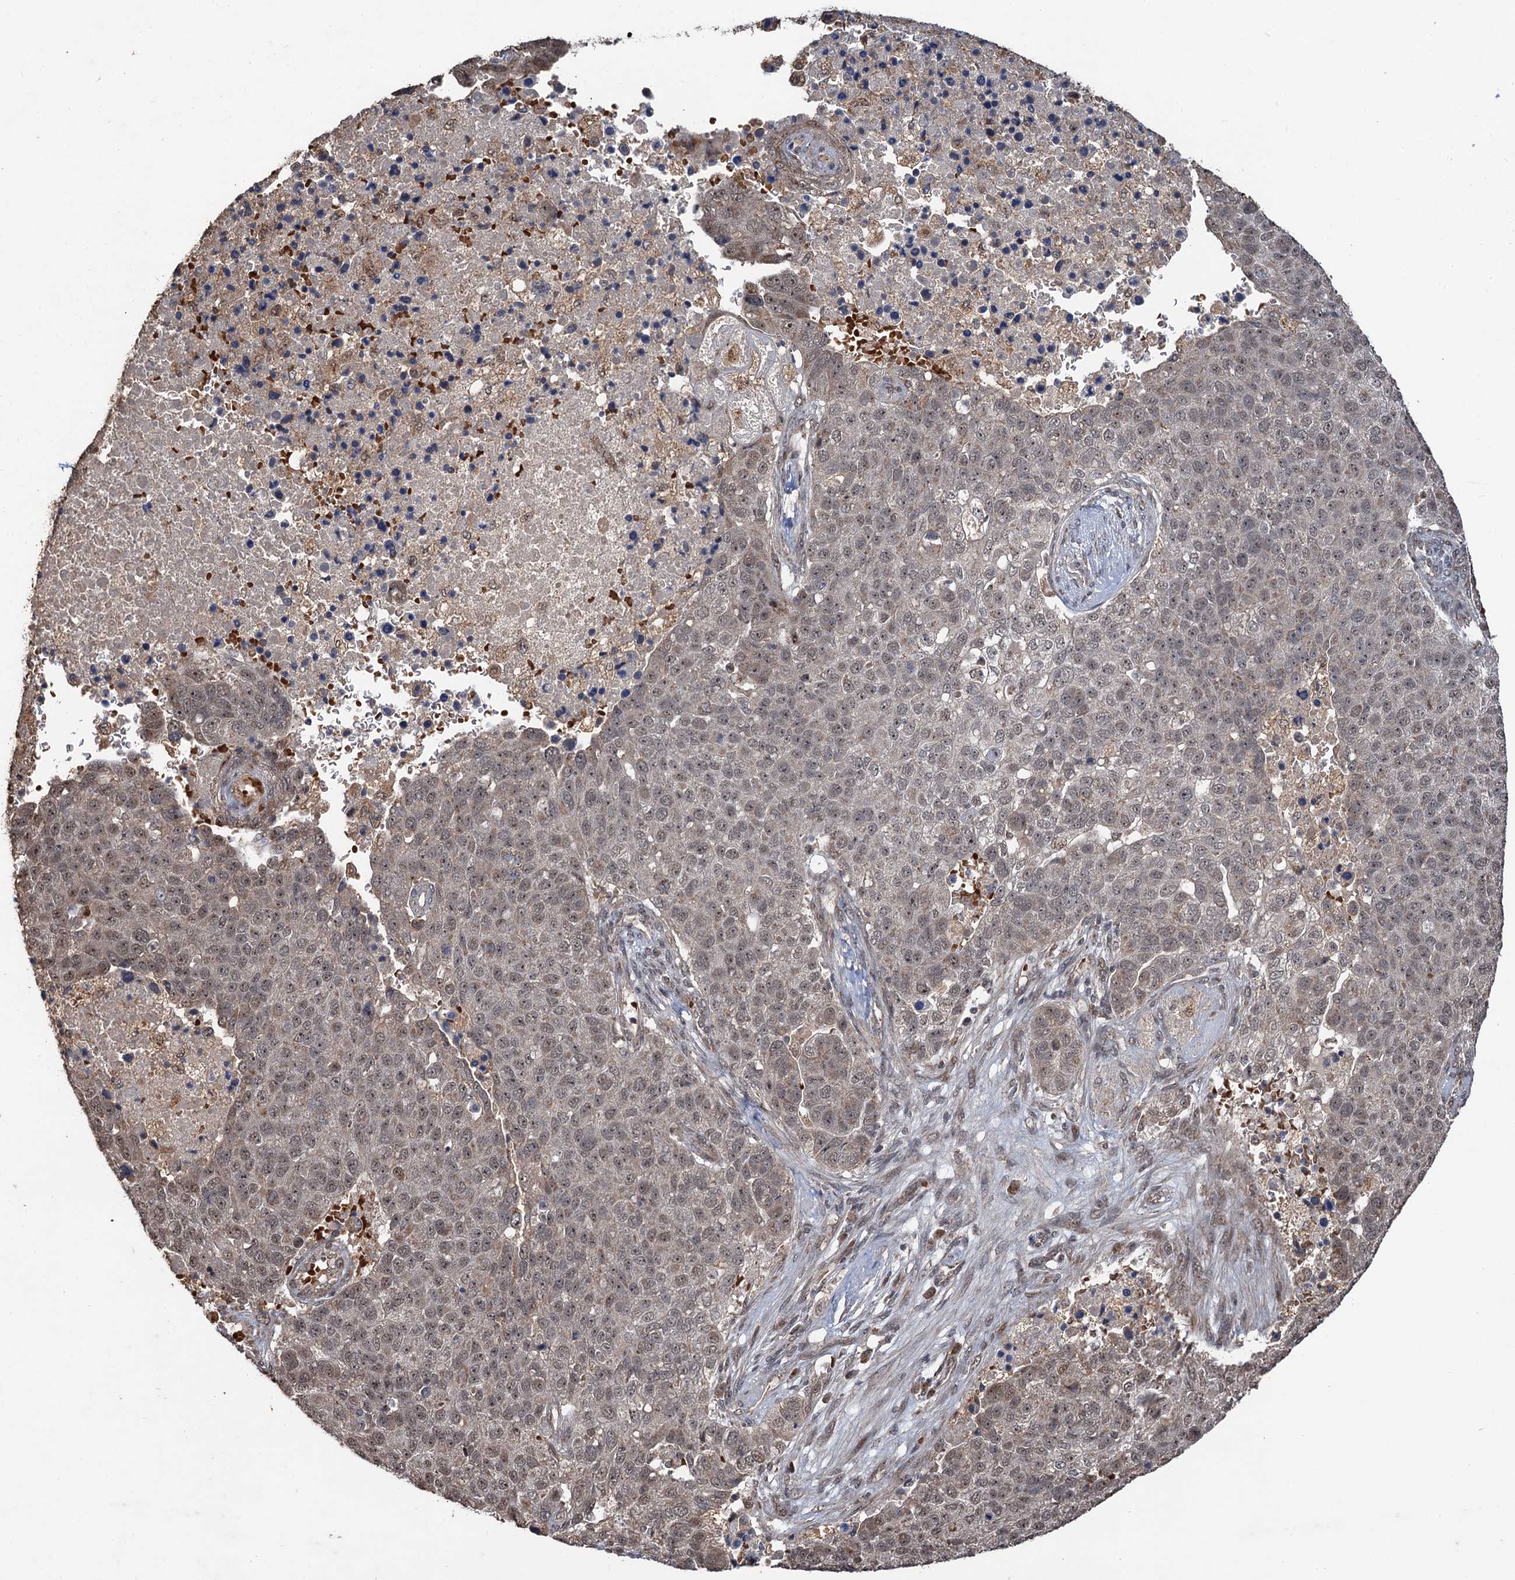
{"staining": {"intensity": "weak", "quantity": ">75%", "location": "nuclear"}, "tissue": "pancreatic cancer", "cell_type": "Tumor cells", "image_type": "cancer", "snomed": [{"axis": "morphology", "description": "Adenocarcinoma, NOS"}, {"axis": "topography", "description": "Pancreas"}], "caption": "Pancreatic cancer stained with IHC exhibits weak nuclear positivity in approximately >75% of tumor cells.", "gene": "REP15", "patient": {"sex": "female", "age": 61}}